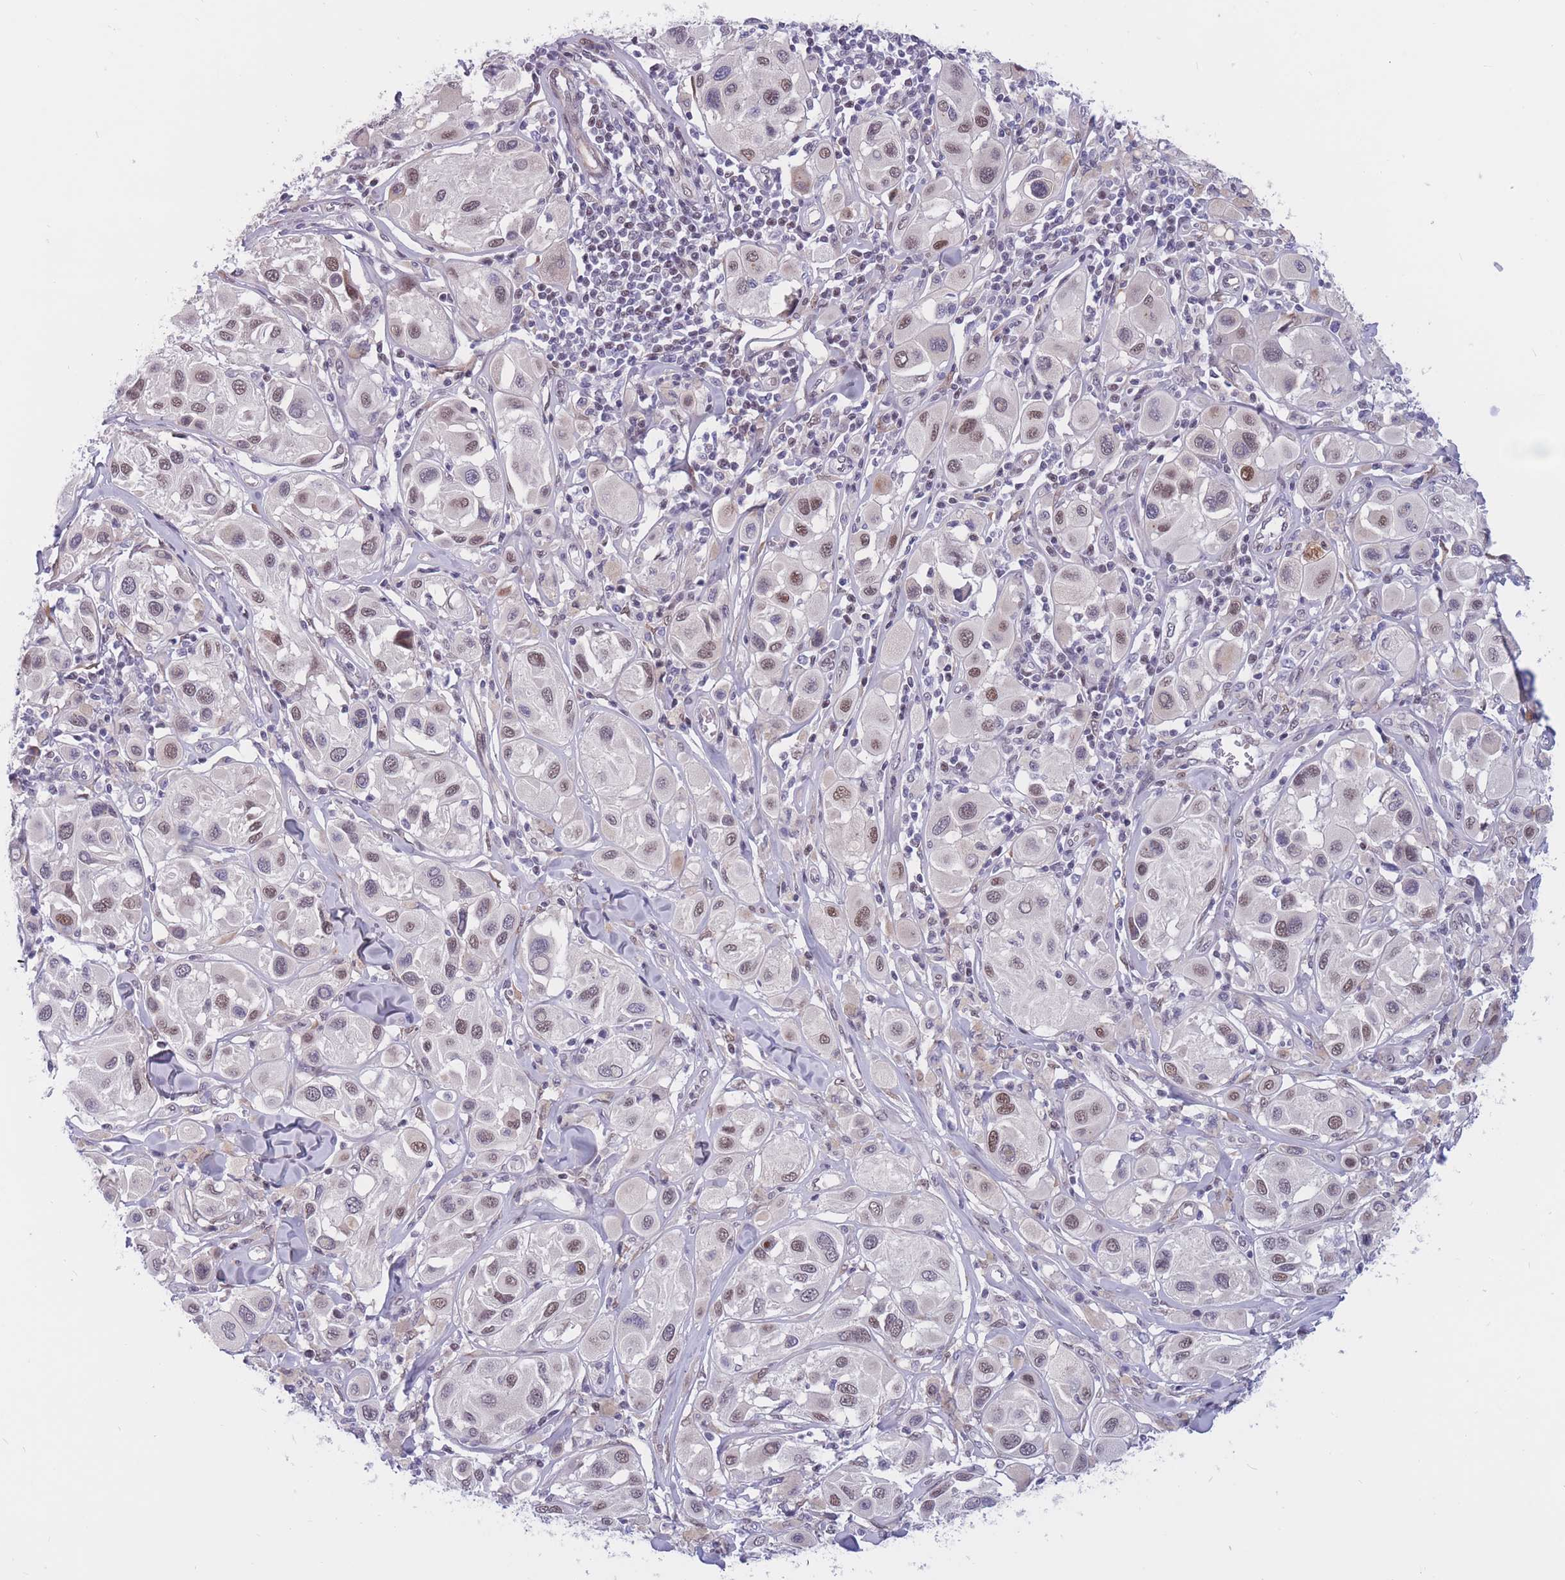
{"staining": {"intensity": "moderate", "quantity": ">75%", "location": "nuclear"}, "tissue": "melanoma", "cell_type": "Tumor cells", "image_type": "cancer", "snomed": [{"axis": "morphology", "description": "Malignant melanoma, Metastatic site"}, {"axis": "topography", "description": "Skin"}], "caption": "A micrograph of melanoma stained for a protein demonstrates moderate nuclear brown staining in tumor cells.", "gene": "BCL9L", "patient": {"sex": "male", "age": 41}}